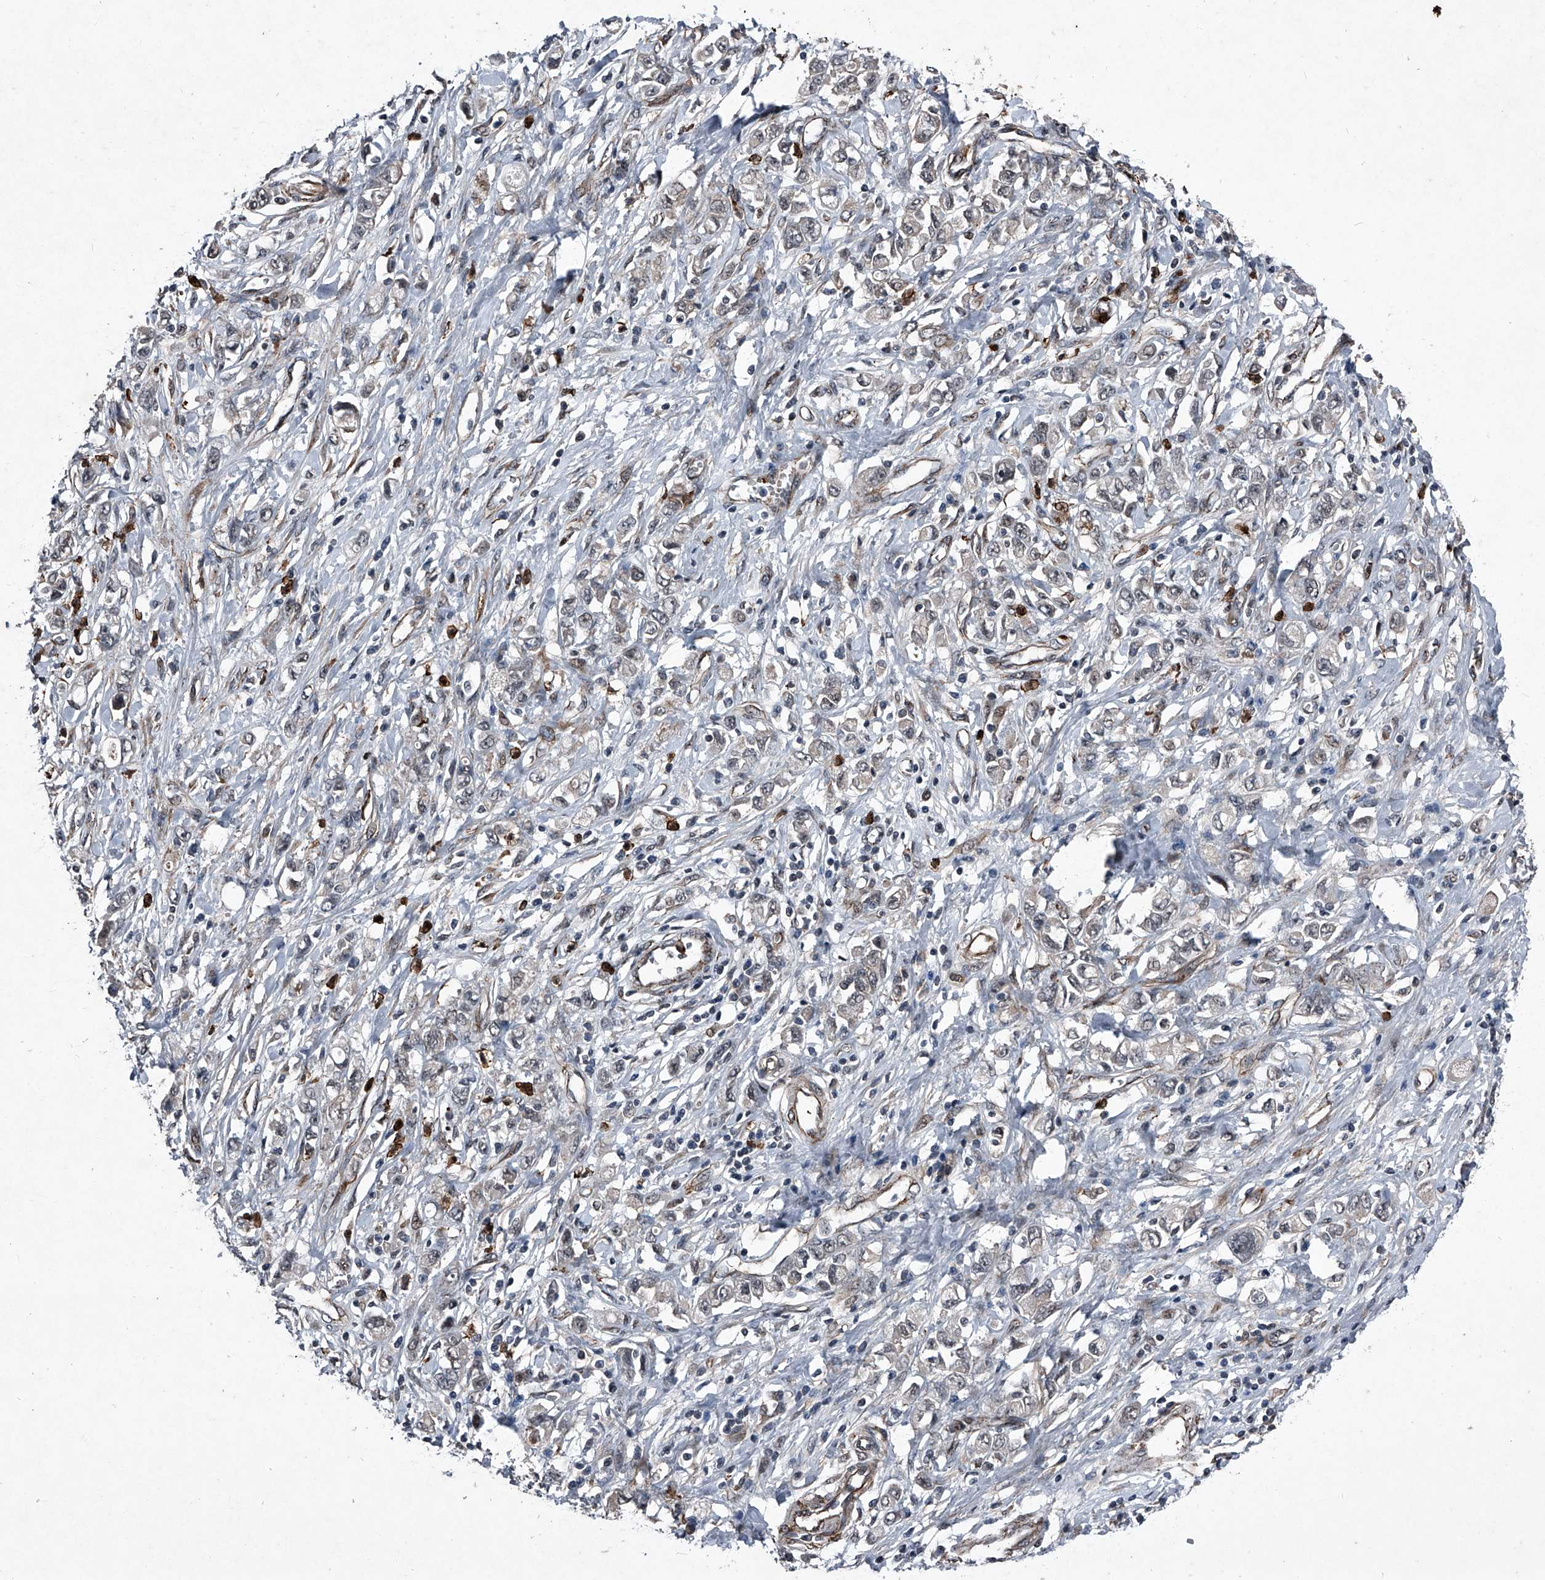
{"staining": {"intensity": "weak", "quantity": "<25%", "location": "cytoplasmic/membranous"}, "tissue": "stomach cancer", "cell_type": "Tumor cells", "image_type": "cancer", "snomed": [{"axis": "morphology", "description": "Adenocarcinoma, NOS"}, {"axis": "topography", "description": "Stomach"}], "caption": "Adenocarcinoma (stomach) stained for a protein using immunohistochemistry displays no positivity tumor cells.", "gene": "MAPKAP1", "patient": {"sex": "female", "age": 76}}